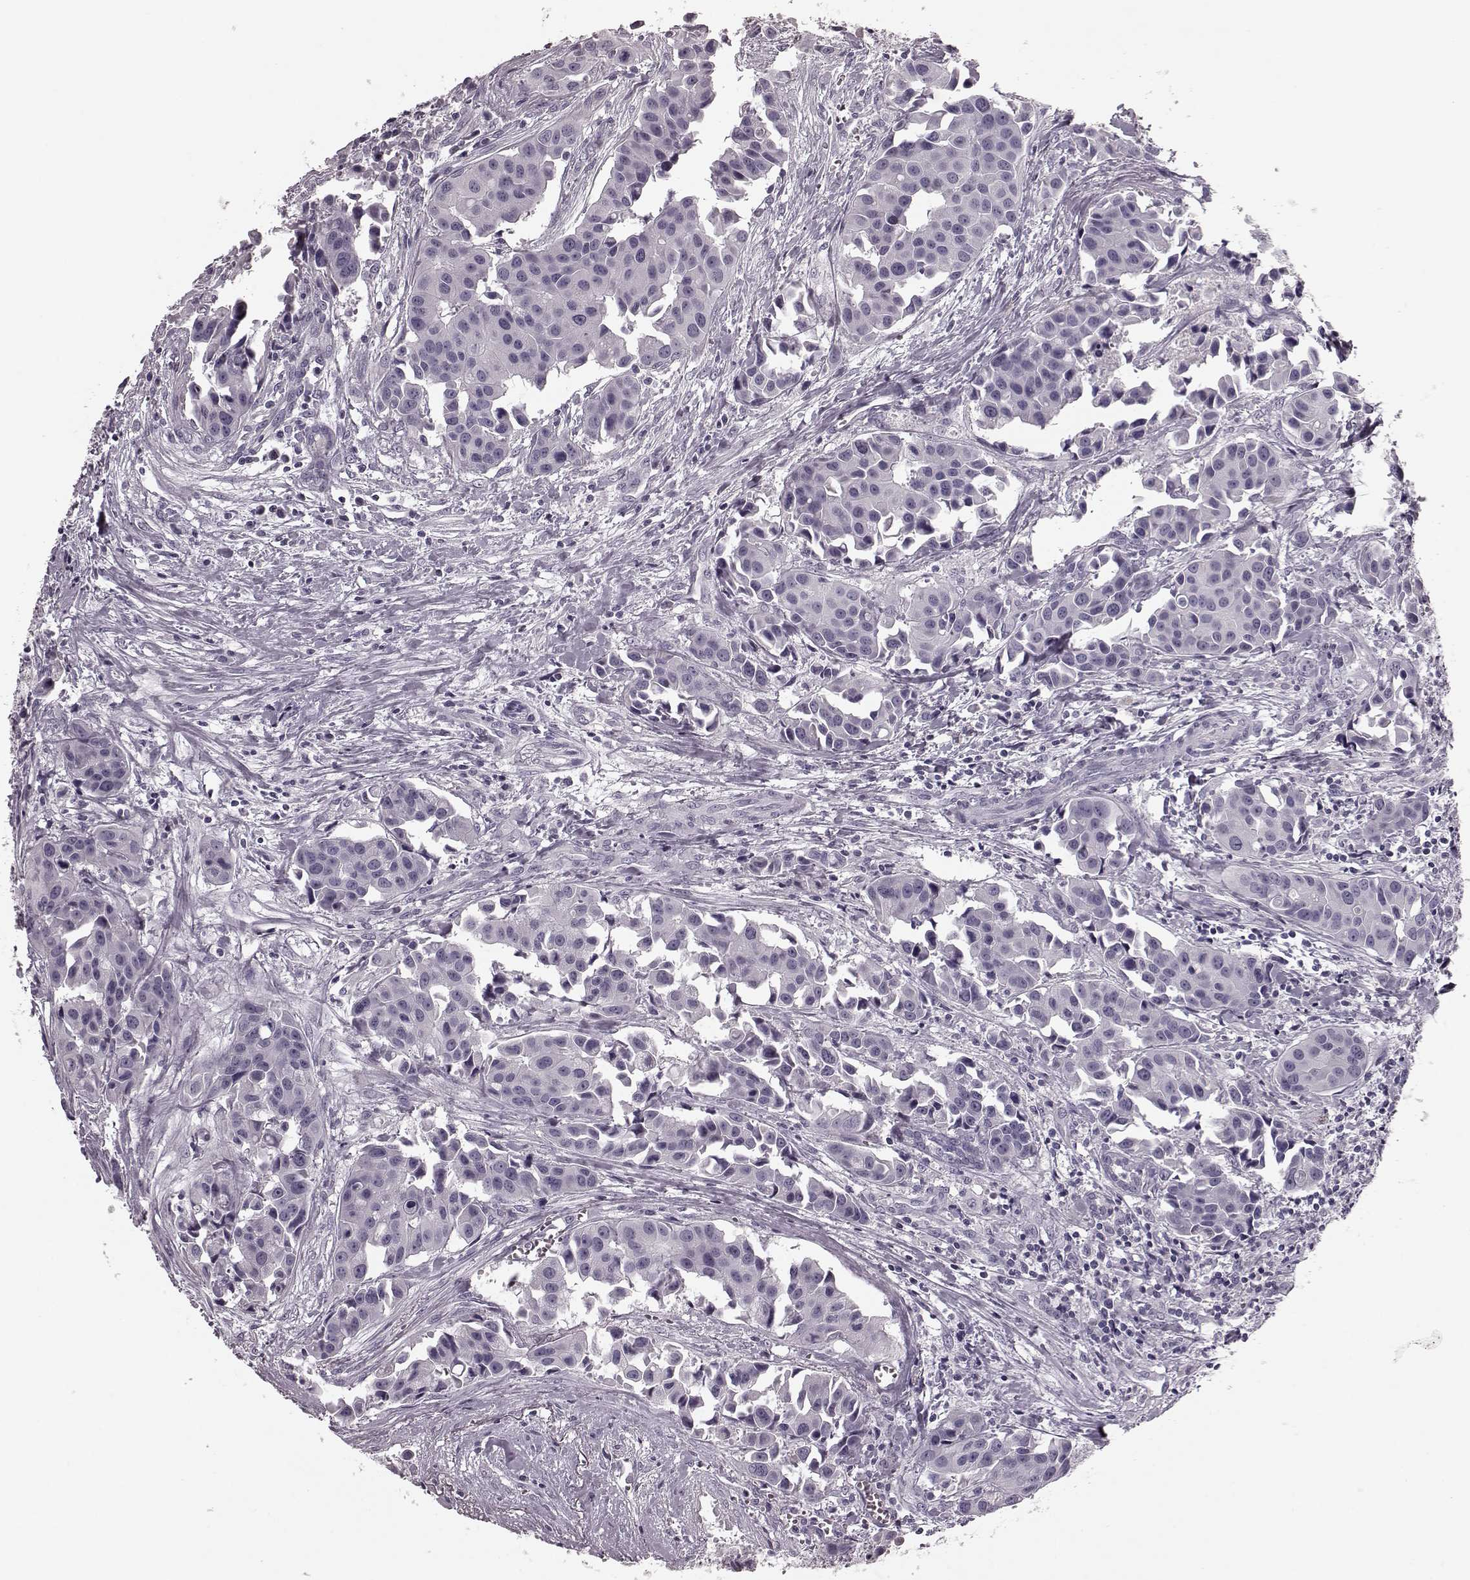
{"staining": {"intensity": "negative", "quantity": "none", "location": "none"}, "tissue": "head and neck cancer", "cell_type": "Tumor cells", "image_type": "cancer", "snomed": [{"axis": "morphology", "description": "Adenocarcinoma, NOS"}, {"axis": "topography", "description": "Head-Neck"}], "caption": "There is no significant staining in tumor cells of head and neck cancer (adenocarcinoma).", "gene": "CST7", "patient": {"sex": "male", "age": 76}}